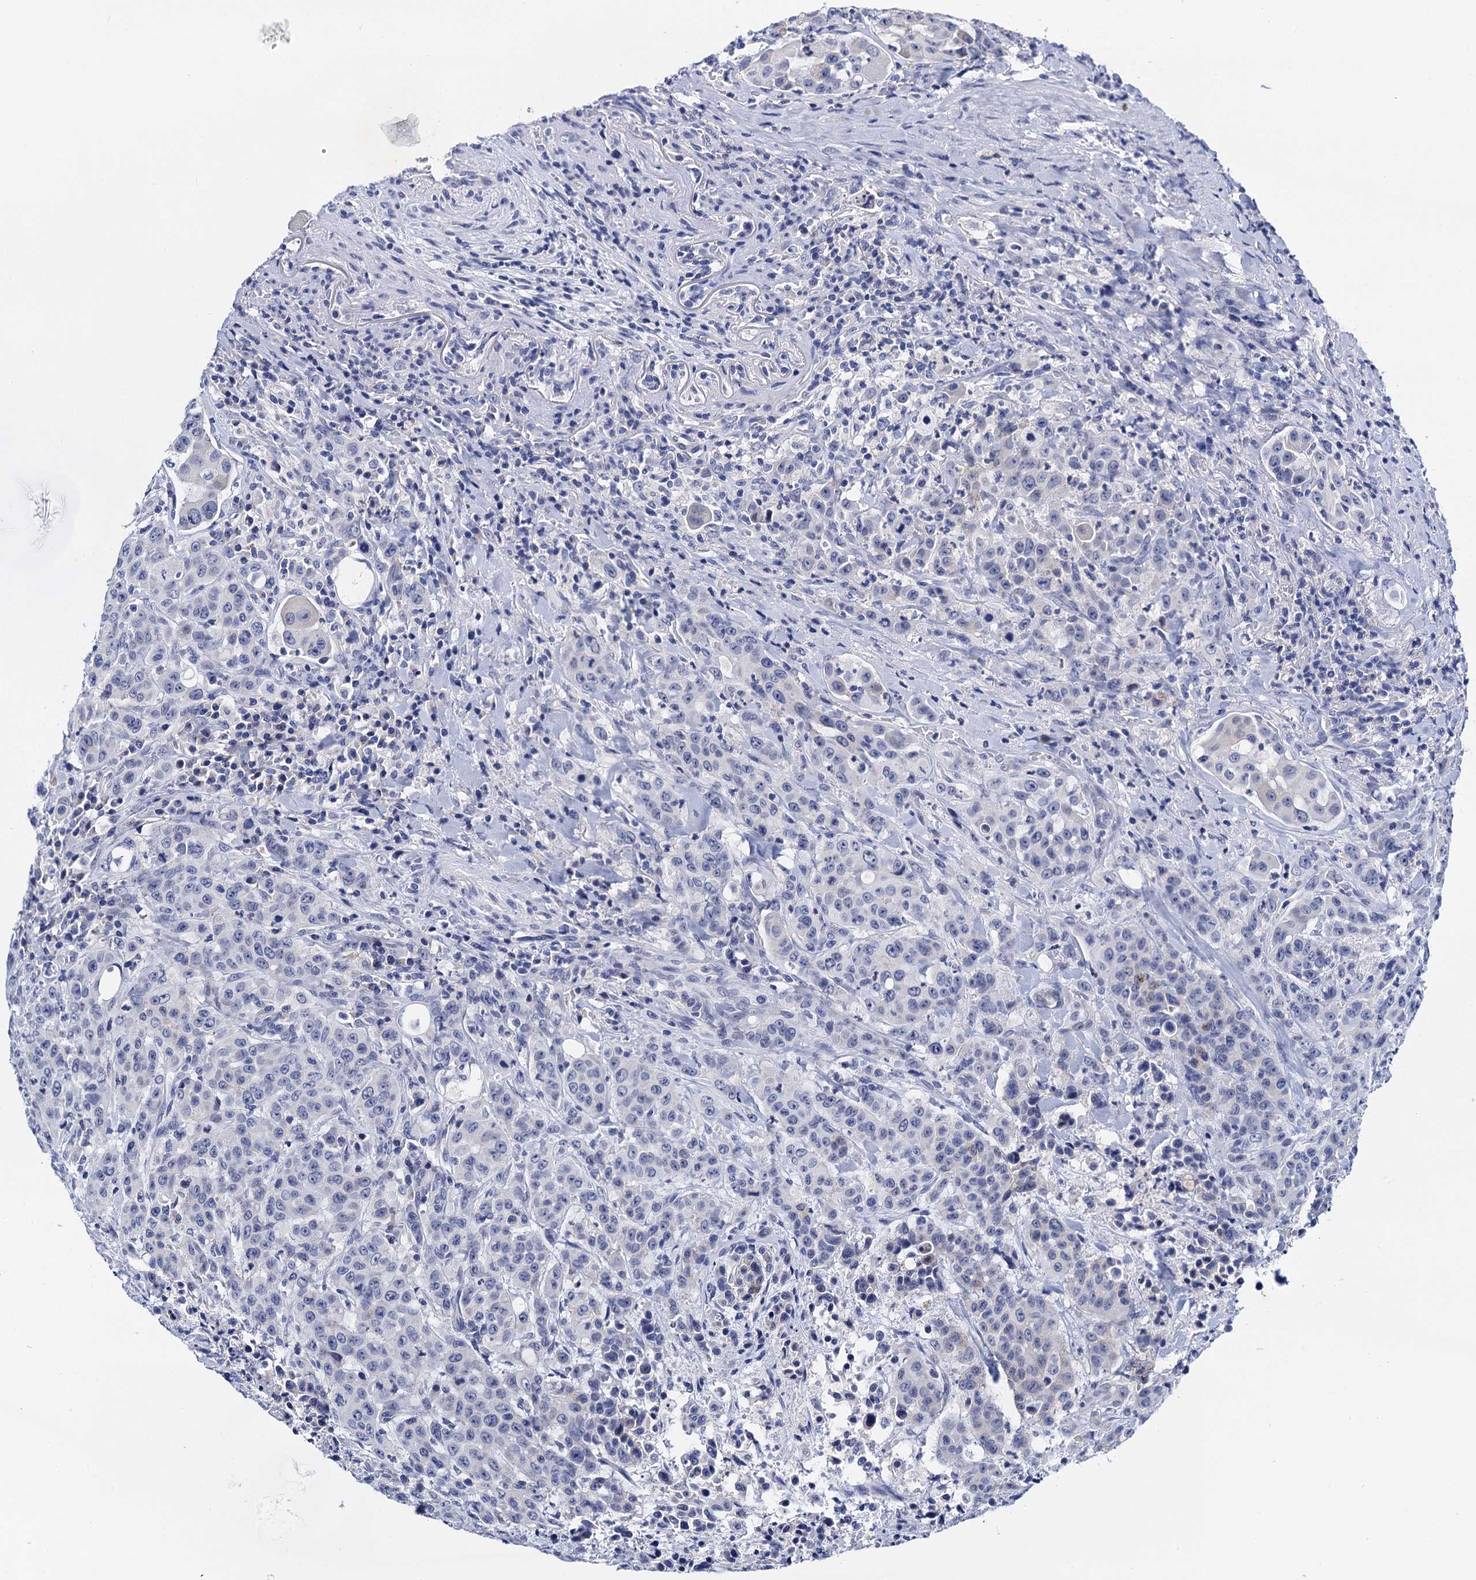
{"staining": {"intensity": "negative", "quantity": "none", "location": "none"}, "tissue": "colorectal cancer", "cell_type": "Tumor cells", "image_type": "cancer", "snomed": [{"axis": "morphology", "description": "Adenocarcinoma, NOS"}, {"axis": "topography", "description": "Colon"}], "caption": "Tumor cells show no significant expression in colorectal adenocarcinoma.", "gene": "LYPD3", "patient": {"sex": "male", "age": 62}}